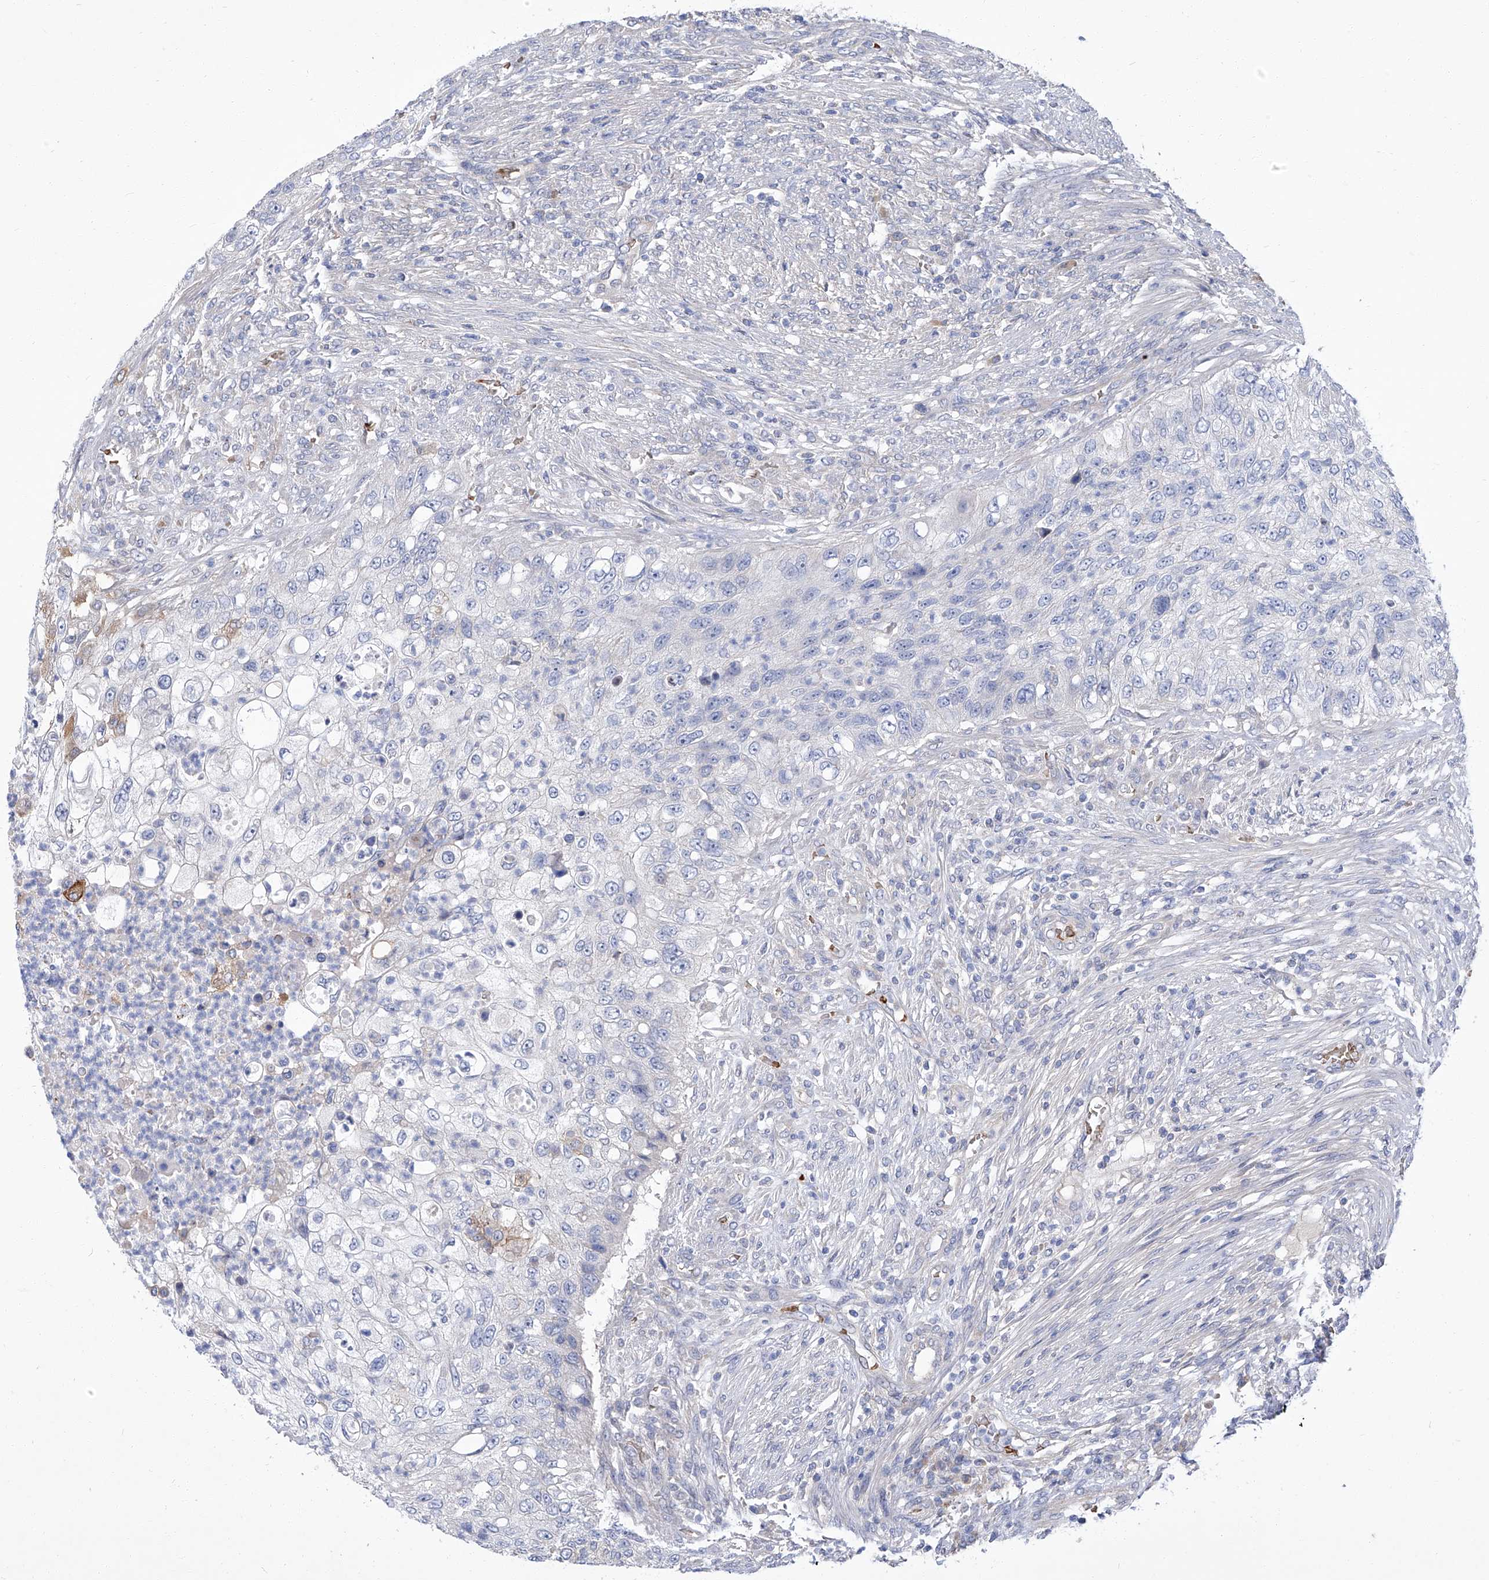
{"staining": {"intensity": "negative", "quantity": "none", "location": "none"}, "tissue": "urothelial cancer", "cell_type": "Tumor cells", "image_type": "cancer", "snomed": [{"axis": "morphology", "description": "Urothelial carcinoma, High grade"}, {"axis": "topography", "description": "Urinary bladder"}], "caption": "DAB (3,3'-diaminobenzidine) immunohistochemical staining of human urothelial cancer exhibits no significant positivity in tumor cells.", "gene": "PARD3", "patient": {"sex": "female", "age": 60}}